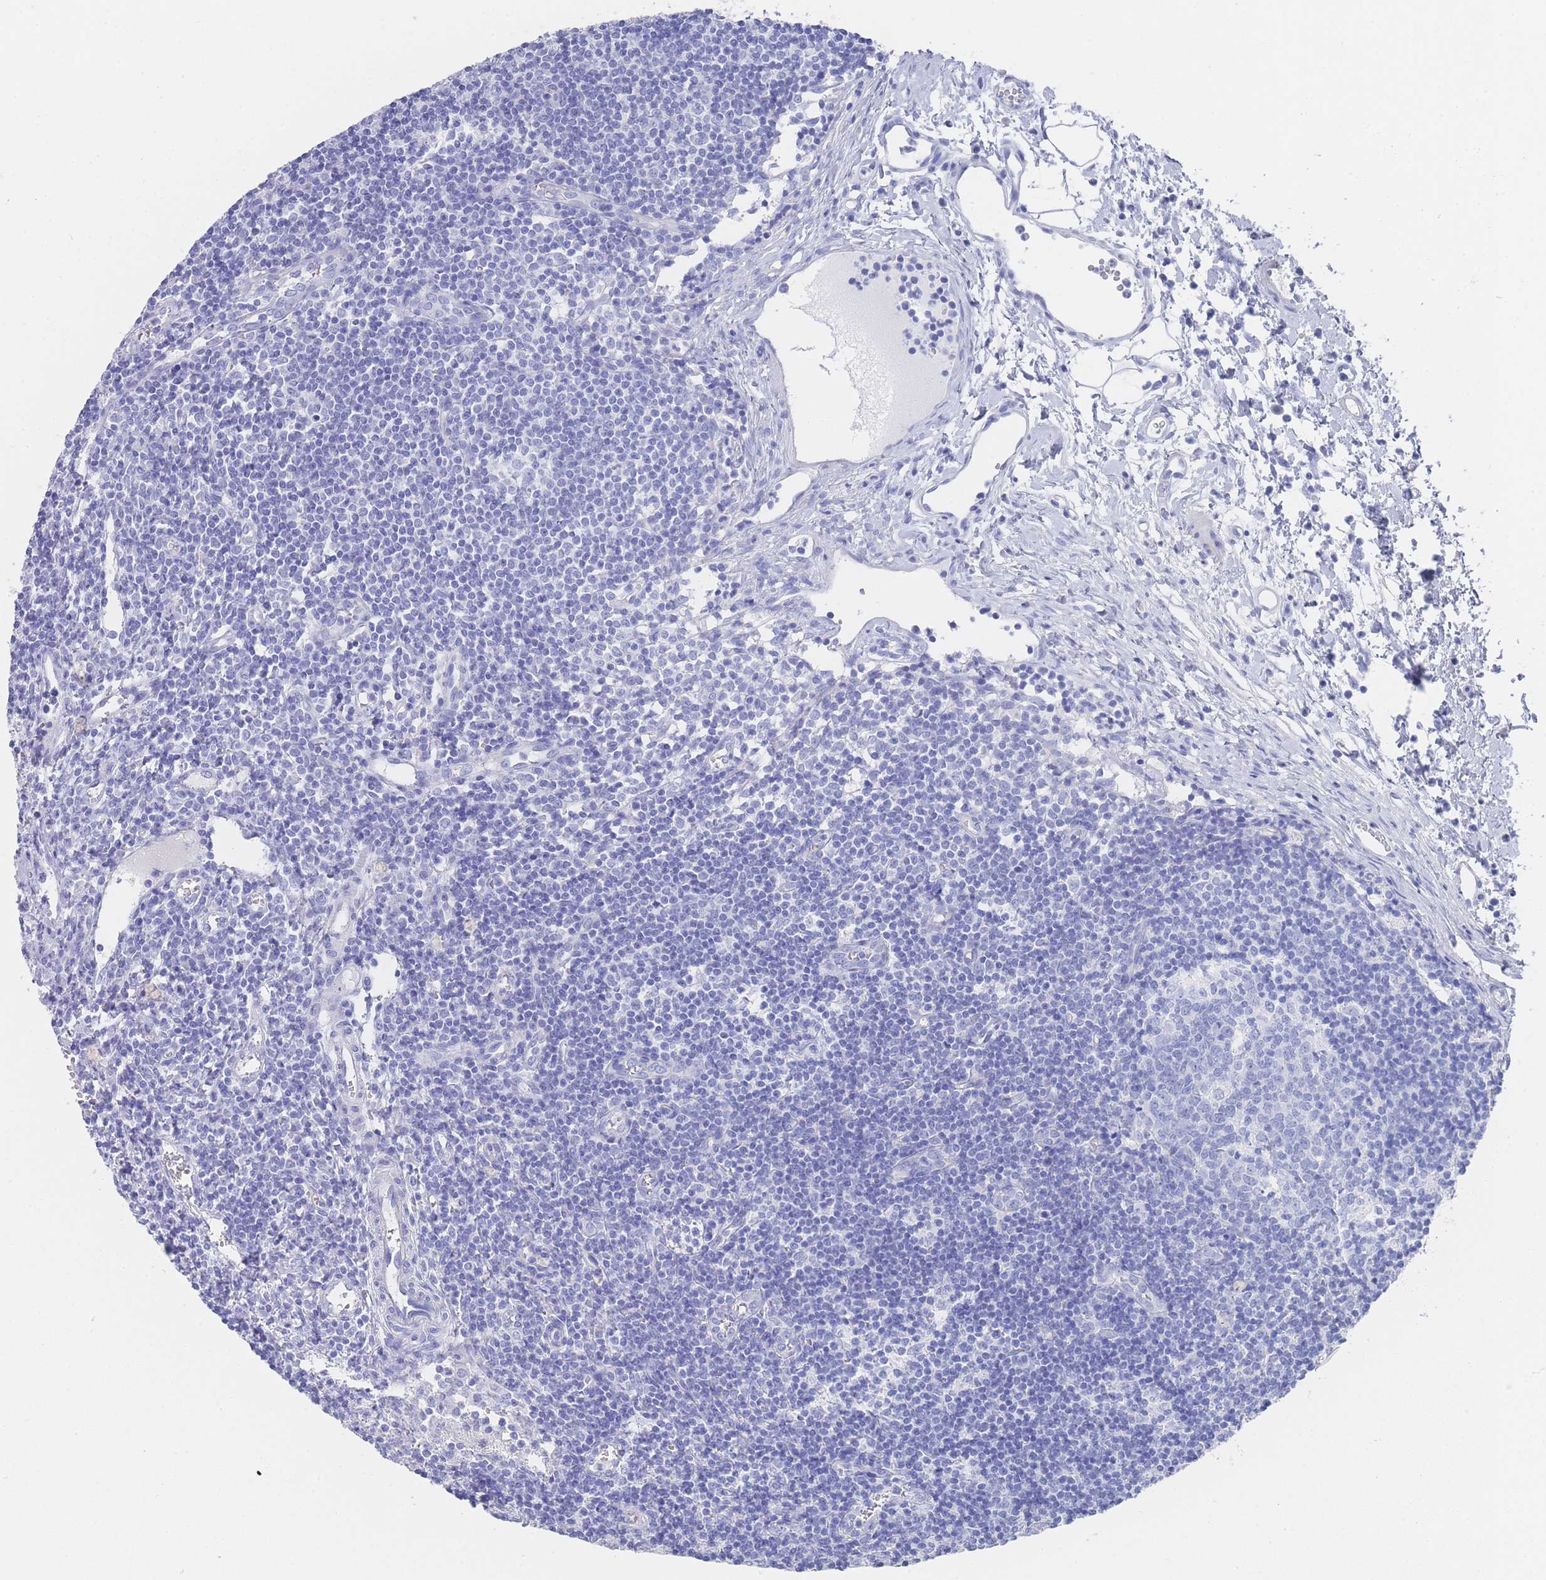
{"staining": {"intensity": "negative", "quantity": "none", "location": "none"}, "tissue": "lymph node", "cell_type": "Germinal center cells", "image_type": "normal", "snomed": [{"axis": "morphology", "description": "Normal tissue, NOS"}, {"axis": "topography", "description": "Lymph node"}], "caption": "Immunohistochemistry histopathology image of normal lymph node stained for a protein (brown), which reveals no positivity in germinal center cells. (DAB immunohistochemistry (IHC), high magnification).", "gene": "LRRC37A2", "patient": {"sex": "female", "age": 37}}